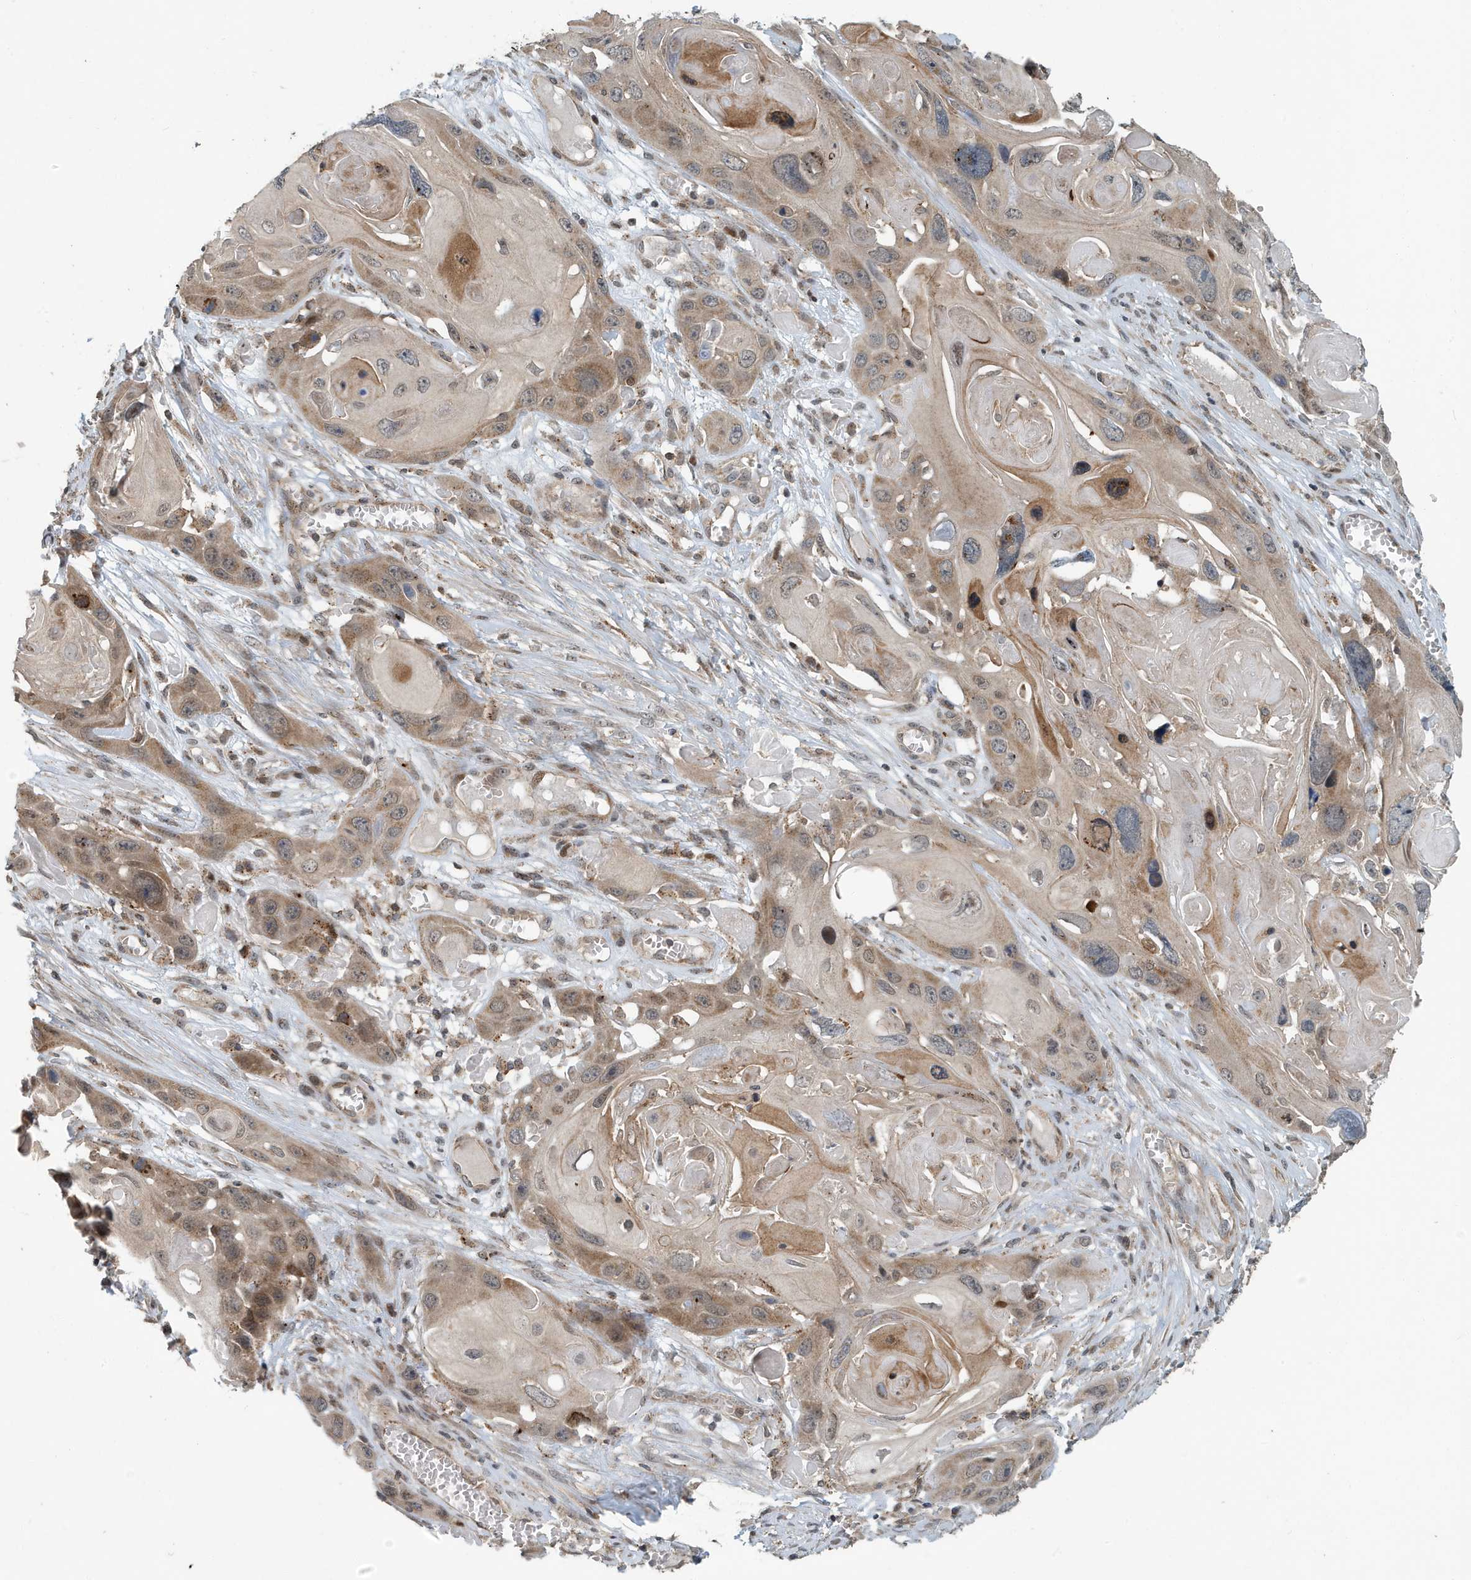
{"staining": {"intensity": "moderate", "quantity": "25%-75%", "location": "cytoplasmic/membranous"}, "tissue": "skin cancer", "cell_type": "Tumor cells", "image_type": "cancer", "snomed": [{"axis": "morphology", "description": "Squamous cell carcinoma, NOS"}, {"axis": "topography", "description": "Skin"}], "caption": "Skin cancer stained for a protein (brown) exhibits moderate cytoplasmic/membranous positive staining in about 25%-75% of tumor cells.", "gene": "KIF15", "patient": {"sex": "male", "age": 55}}